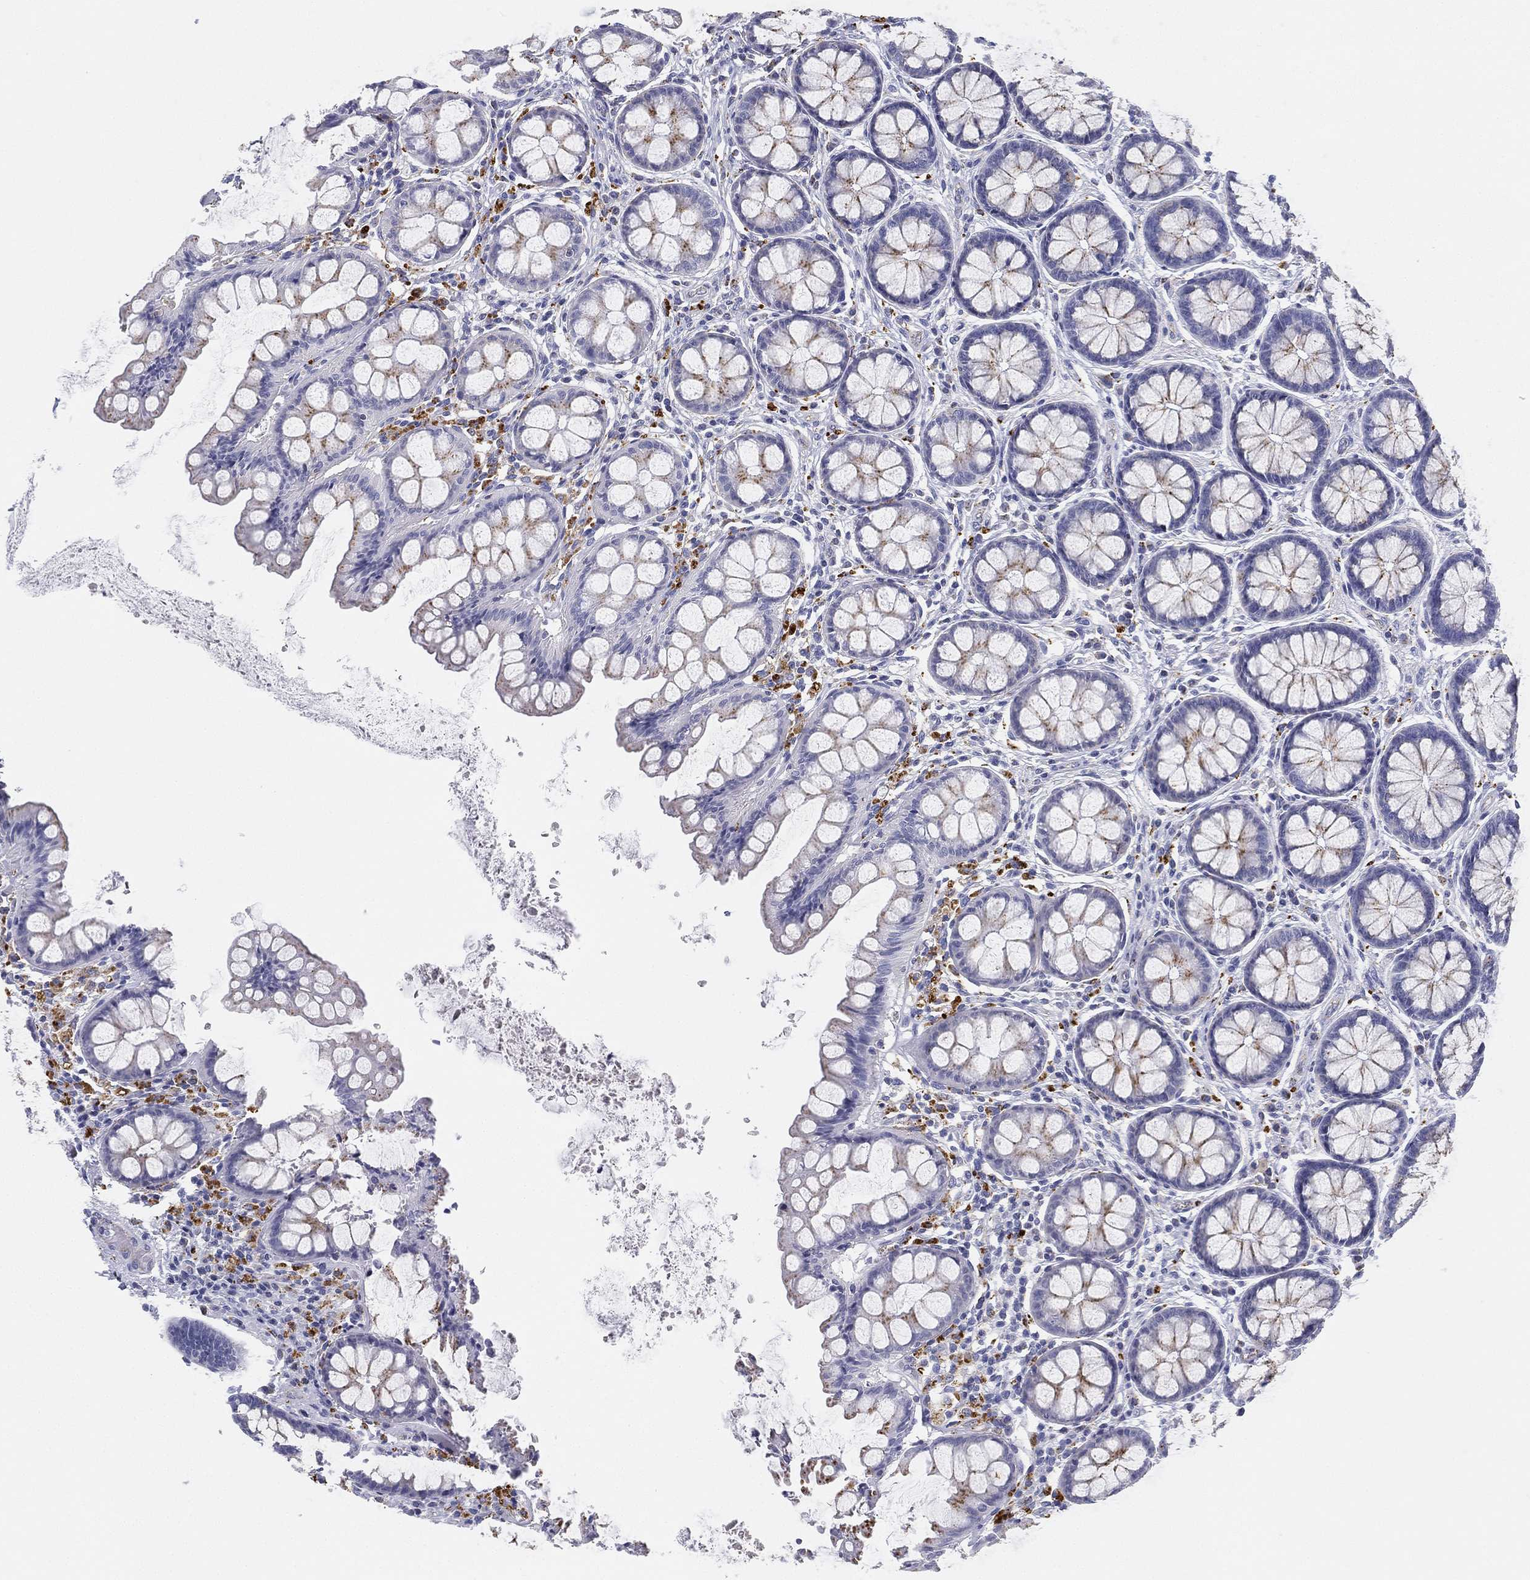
{"staining": {"intensity": "negative", "quantity": "none", "location": "none"}, "tissue": "colon", "cell_type": "Endothelial cells", "image_type": "normal", "snomed": [{"axis": "morphology", "description": "Normal tissue, NOS"}, {"axis": "topography", "description": "Colon"}], "caption": "This is an immunohistochemistry (IHC) histopathology image of unremarkable colon. There is no expression in endothelial cells.", "gene": "NPC2", "patient": {"sex": "female", "age": 65}}